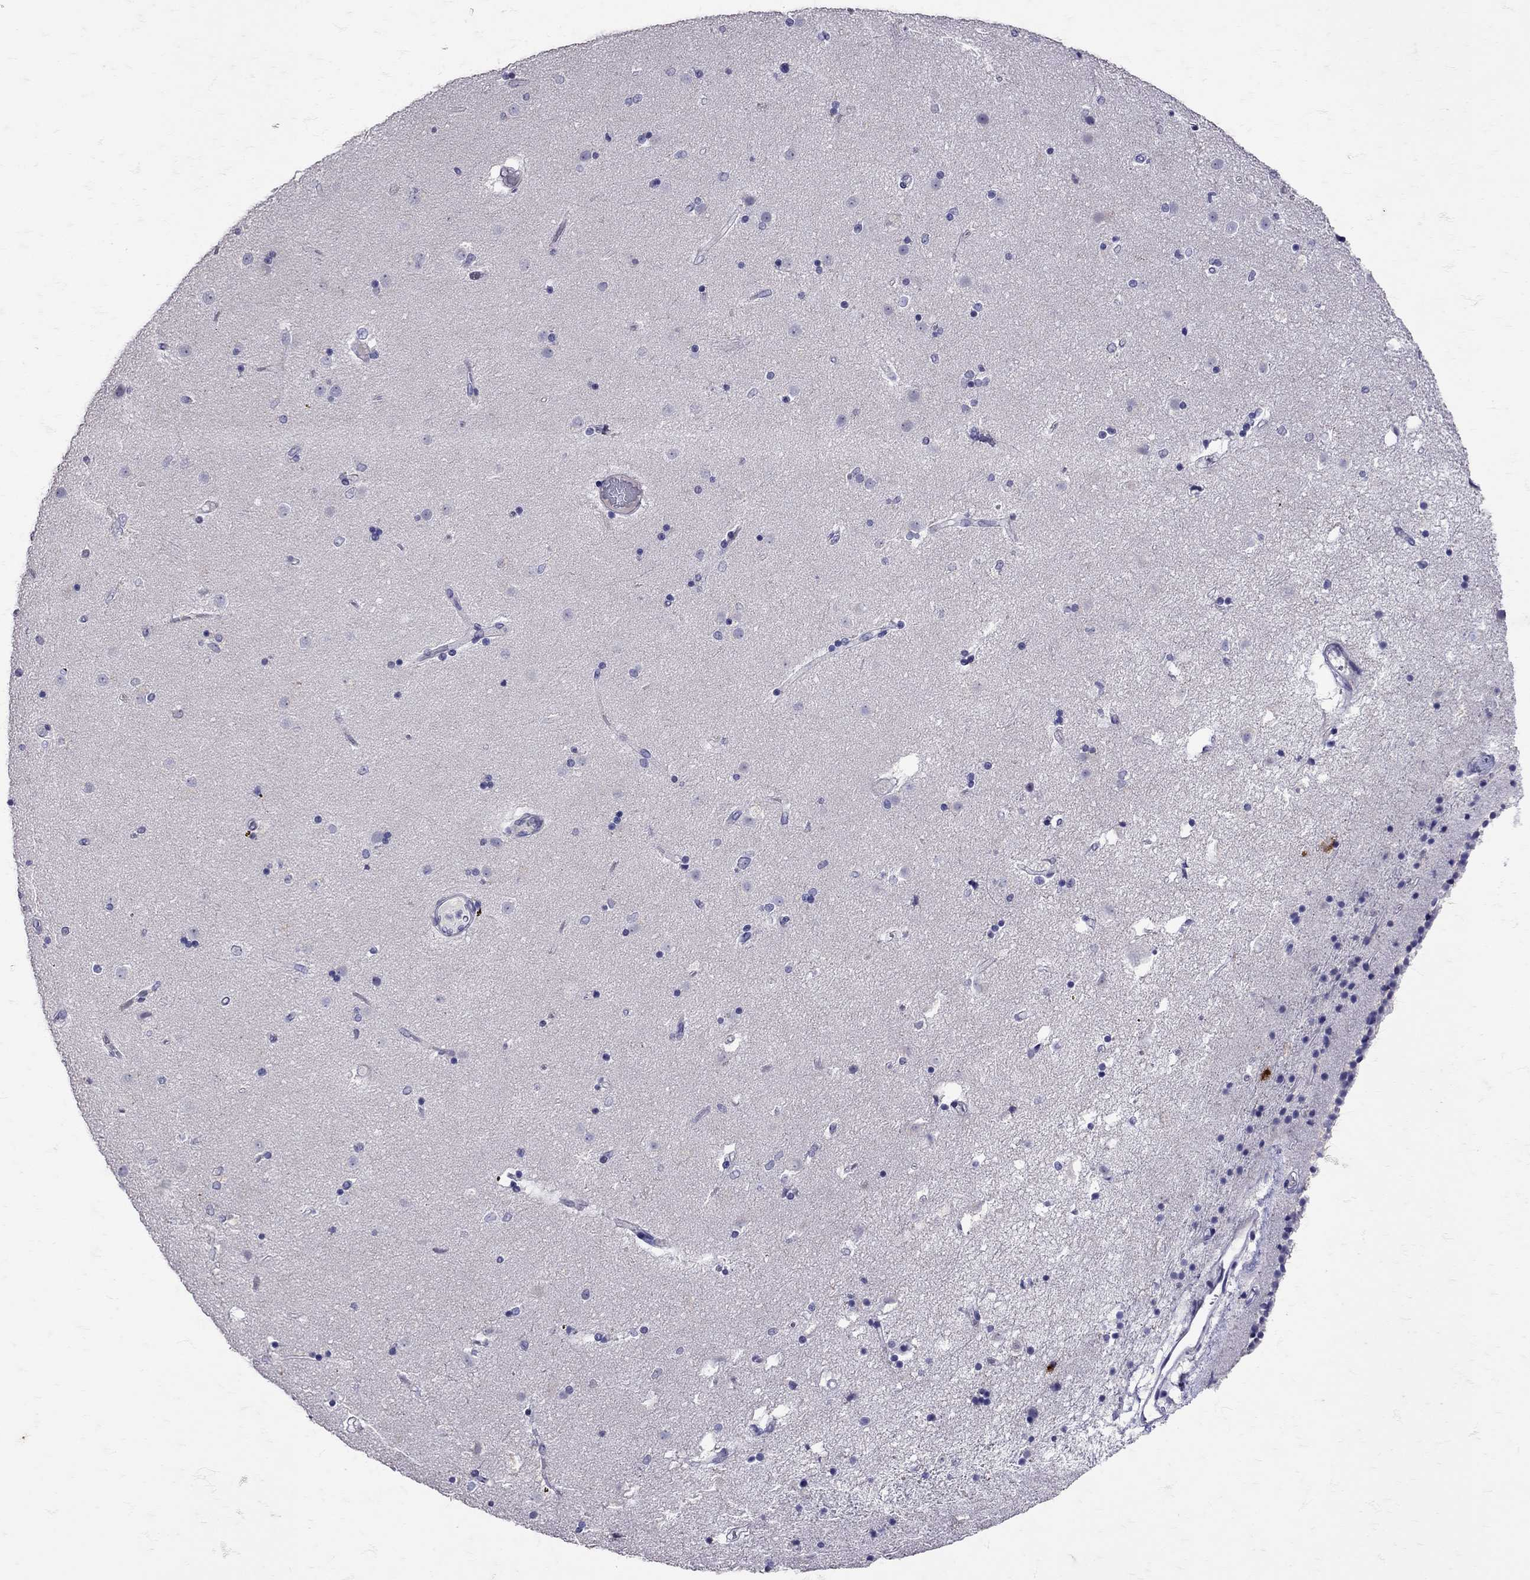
{"staining": {"intensity": "negative", "quantity": "none", "location": "none"}, "tissue": "caudate", "cell_type": "Glial cells", "image_type": "normal", "snomed": [{"axis": "morphology", "description": "Normal tissue, NOS"}, {"axis": "topography", "description": "Lateral ventricle wall"}], "caption": "DAB (3,3'-diaminobenzidine) immunohistochemical staining of benign caudate reveals no significant positivity in glial cells. Nuclei are stained in blue.", "gene": "SST", "patient": {"sex": "female", "age": 71}}